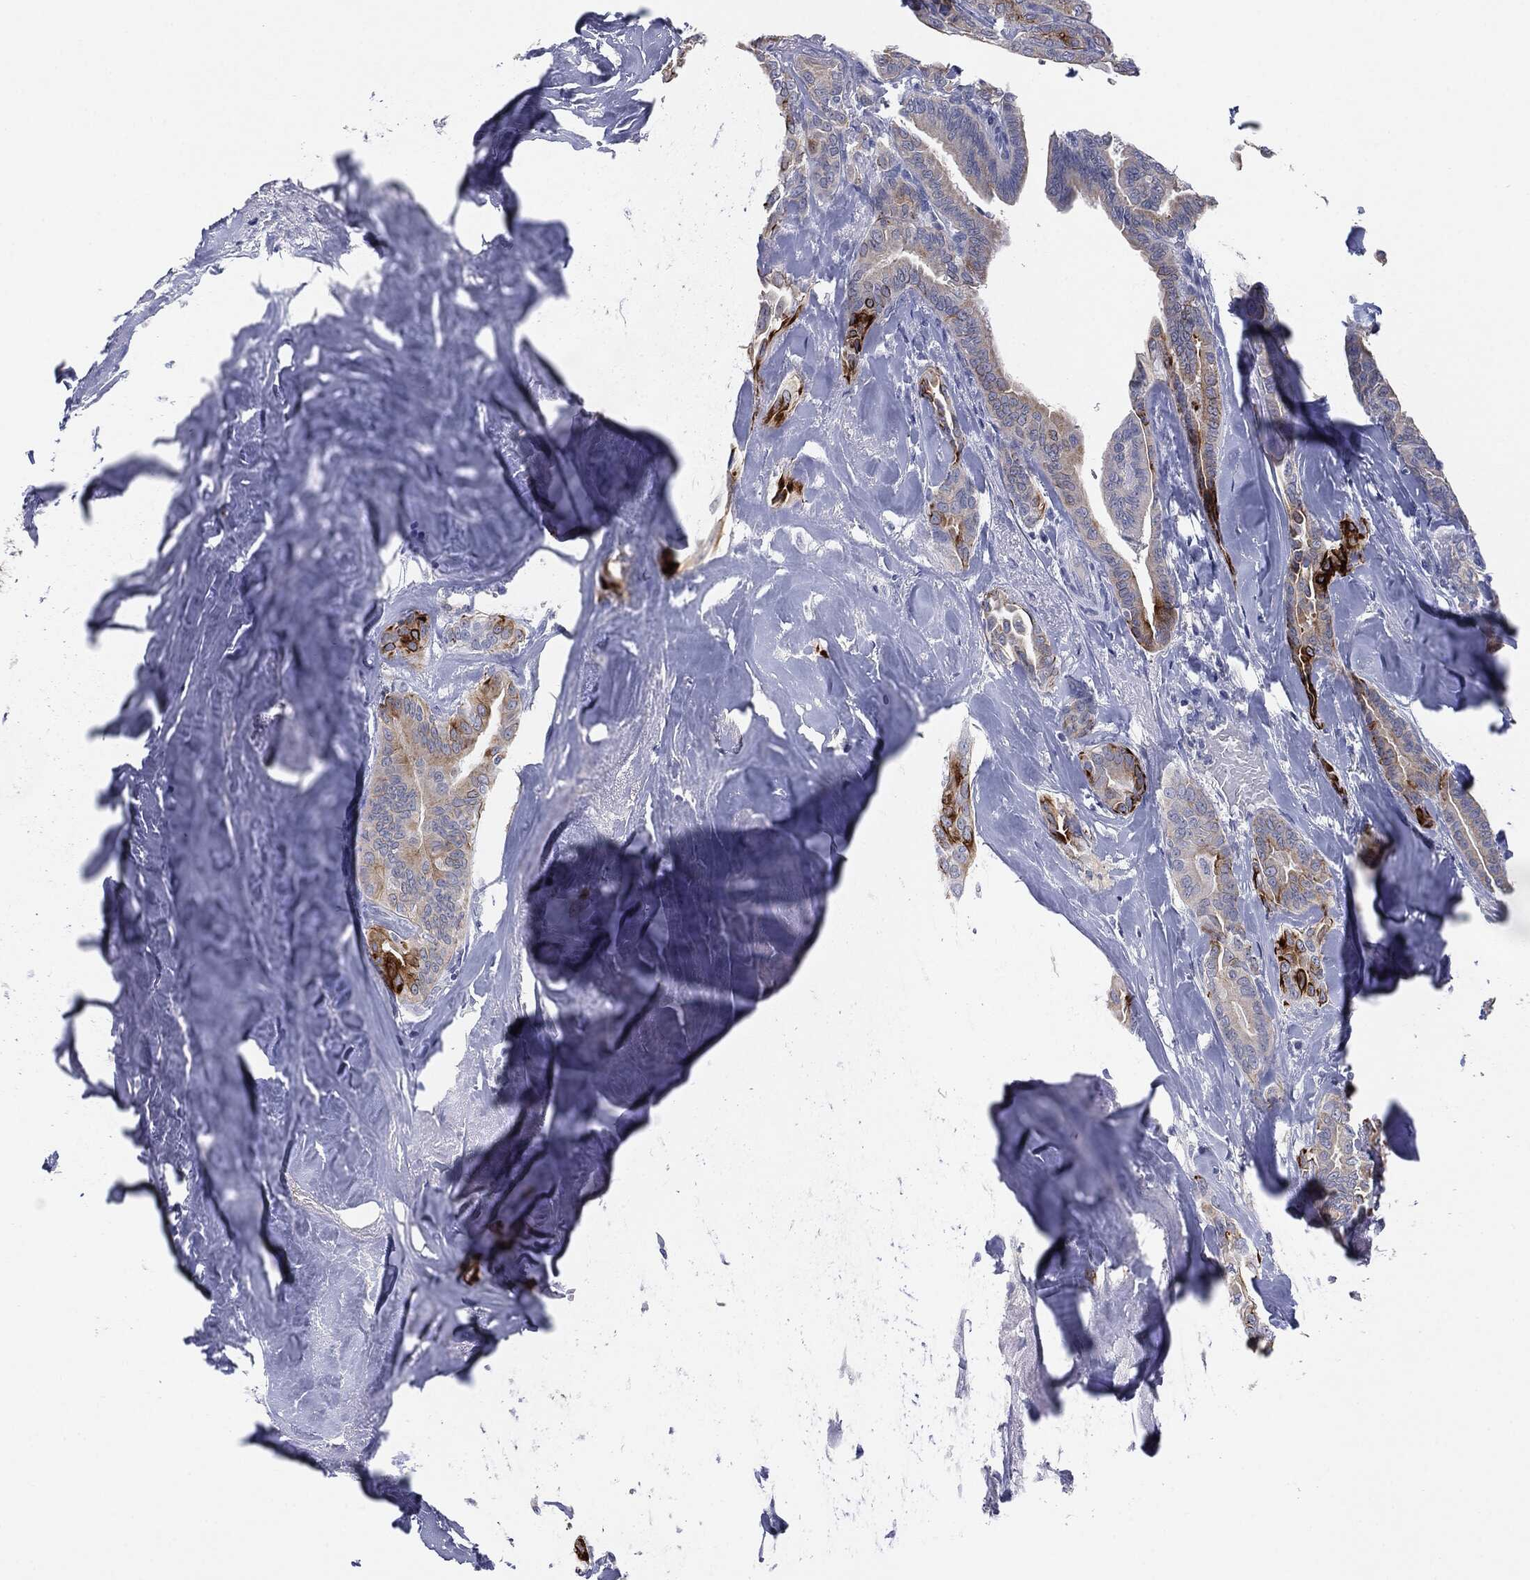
{"staining": {"intensity": "strong", "quantity": "<25%", "location": "cytoplasmic/membranous"}, "tissue": "thyroid cancer", "cell_type": "Tumor cells", "image_type": "cancer", "snomed": [{"axis": "morphology", "description": "Papillary adenocarcinoma, NOS"}, {"axis": "topography", "description": "Thyroid gland"}], "caption": "Immunohistochemistry (IHC) of human thyroid cancer (papillary adenocarcinoma) exhibits medium levels of strong cytoplasmic/membranous expression in approximately <25% of tumor cells.", "gene": "MUC1", "patient": {"sex": "male", "age": 61}}